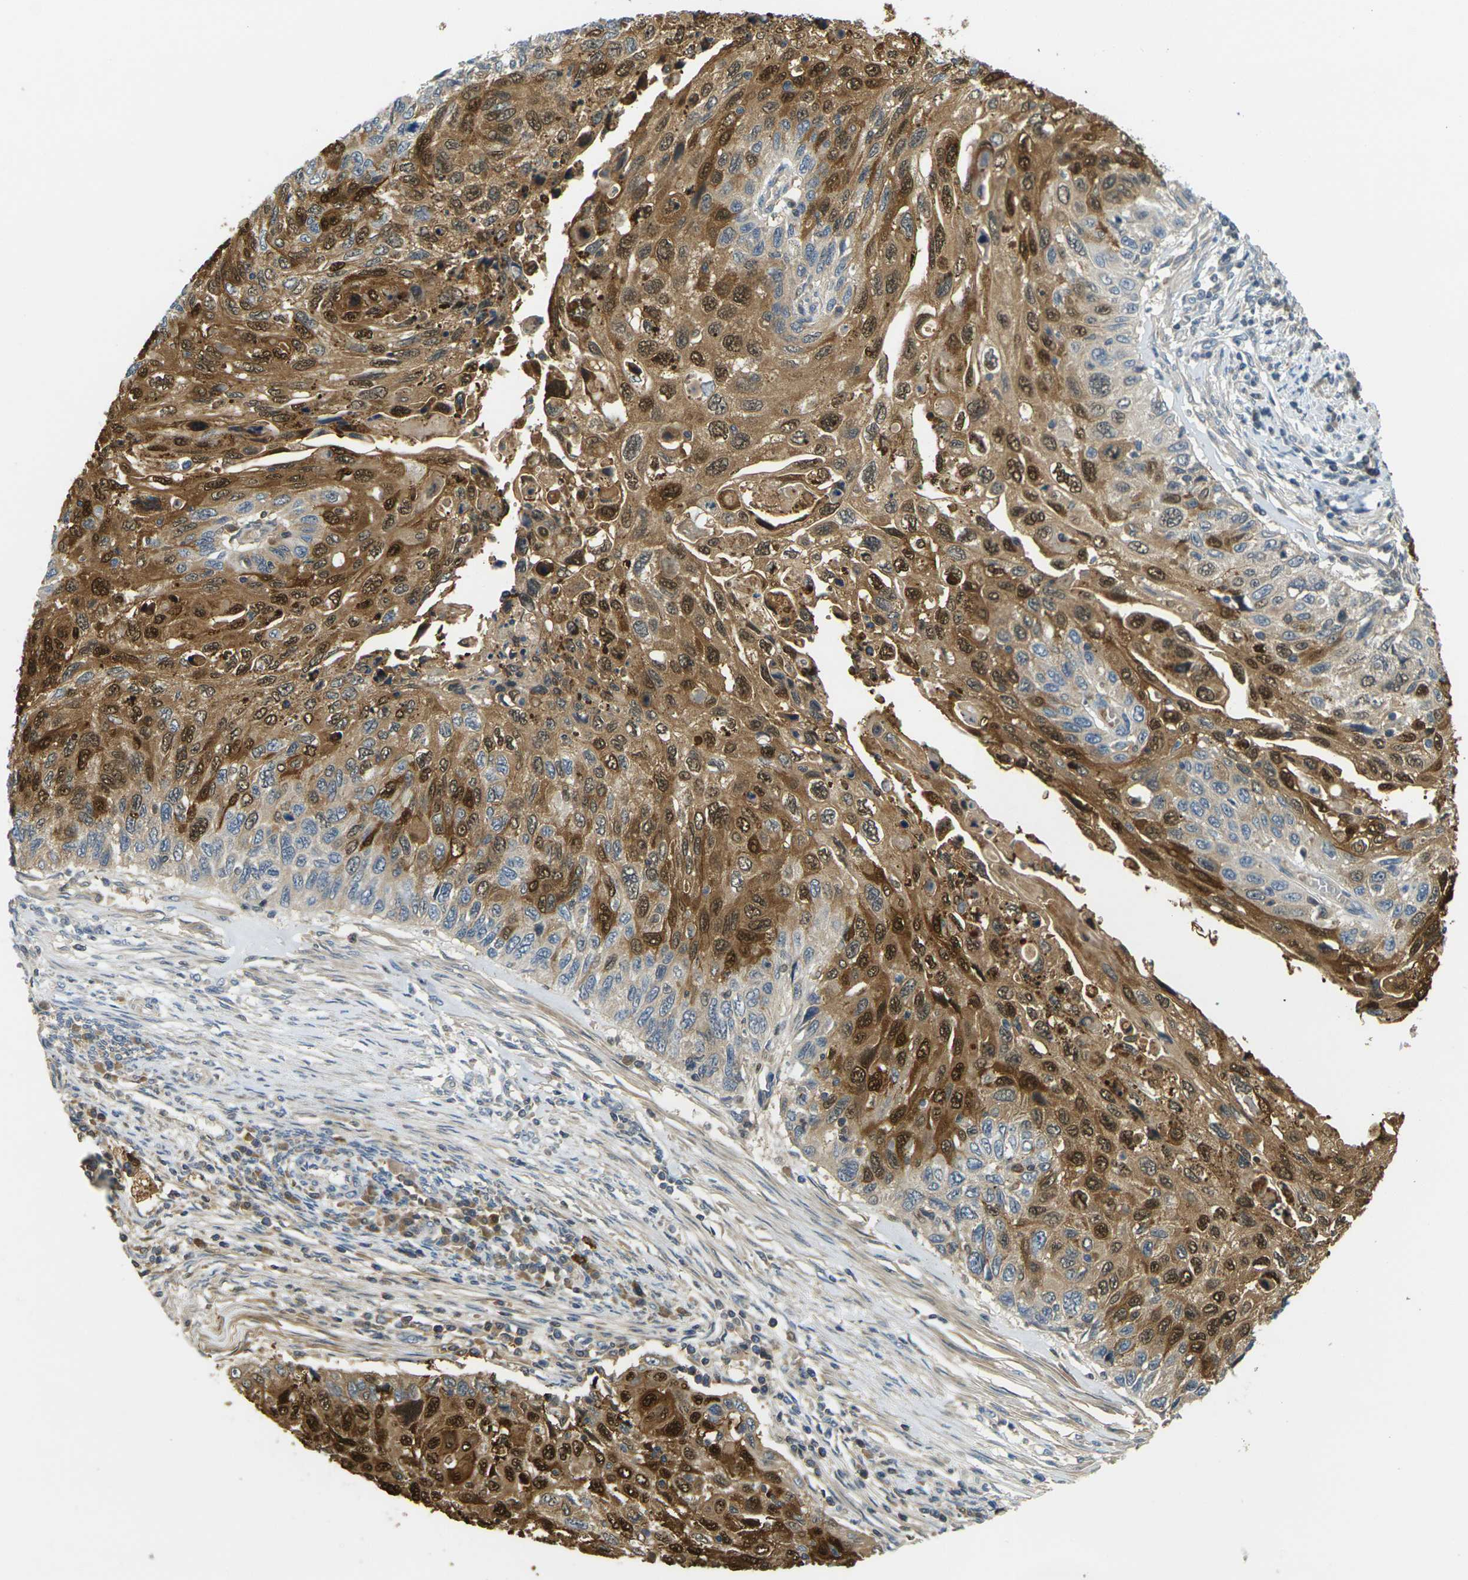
{"staining": {"intensity": "strong", "quantity": ">75%", "location": "cytoplasmic/membranous,nuclear"}, "tissue": "cervical cancer", "cell_type": "Tumor cells", "image_type": "cancer", "snomed": [{"axis": "morphology", "description": "Squamous cell carcinoma, NOS"}, {"axis": "topography", "description": "Cervix"}], "caption": "Strong cytoplasmic/membranous and nuclear expression for a protein is identified in approximately >75% of tumor cells of cervical cancer (squamous cell carcinoma) using immunohistochemistry.", "gene": "KLHL8", "patient": {"sex": "female", "age": 70}}